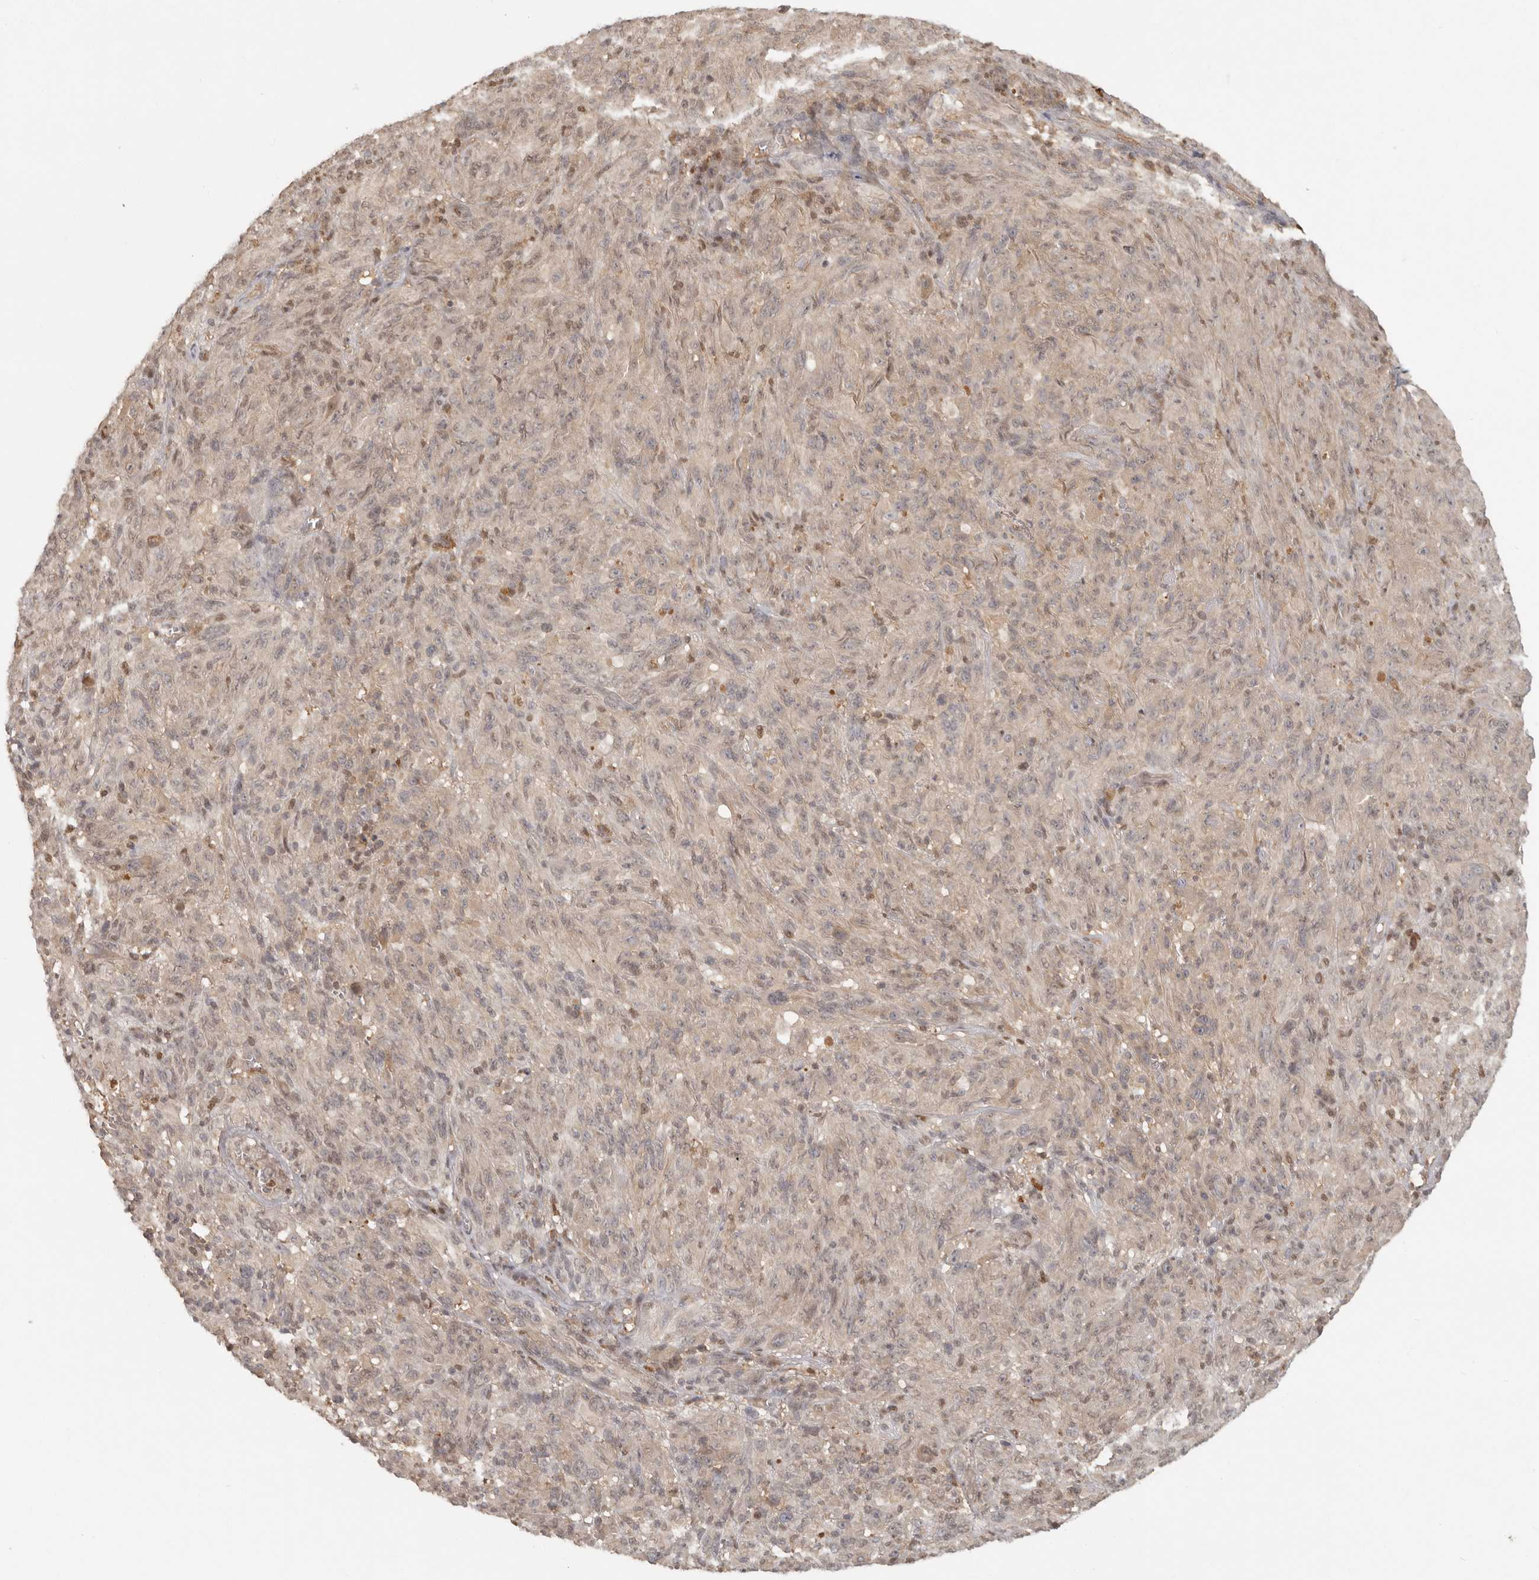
{"staining": {"intensity": "weak", "quantity": "25%-75%", "location": "cytoplasmic/membranous"}, "tissue": "melanoma", "cell_type": "Tumor cells", "image_type": "cancer", "snomed": [{"axis": "morphology", "description": "Malignant melanoma, NOS"}, {"axis": "topography", "description": "Skin of head"}], "caption": "DAB immunohistochemical staining of human malignant melanoma shows weak cytoplasmic/membranous protein staining in about 25%-75% of tumor cells.", "gene": "PSMA5", "patient": {"sex": "male", "age": 96}}